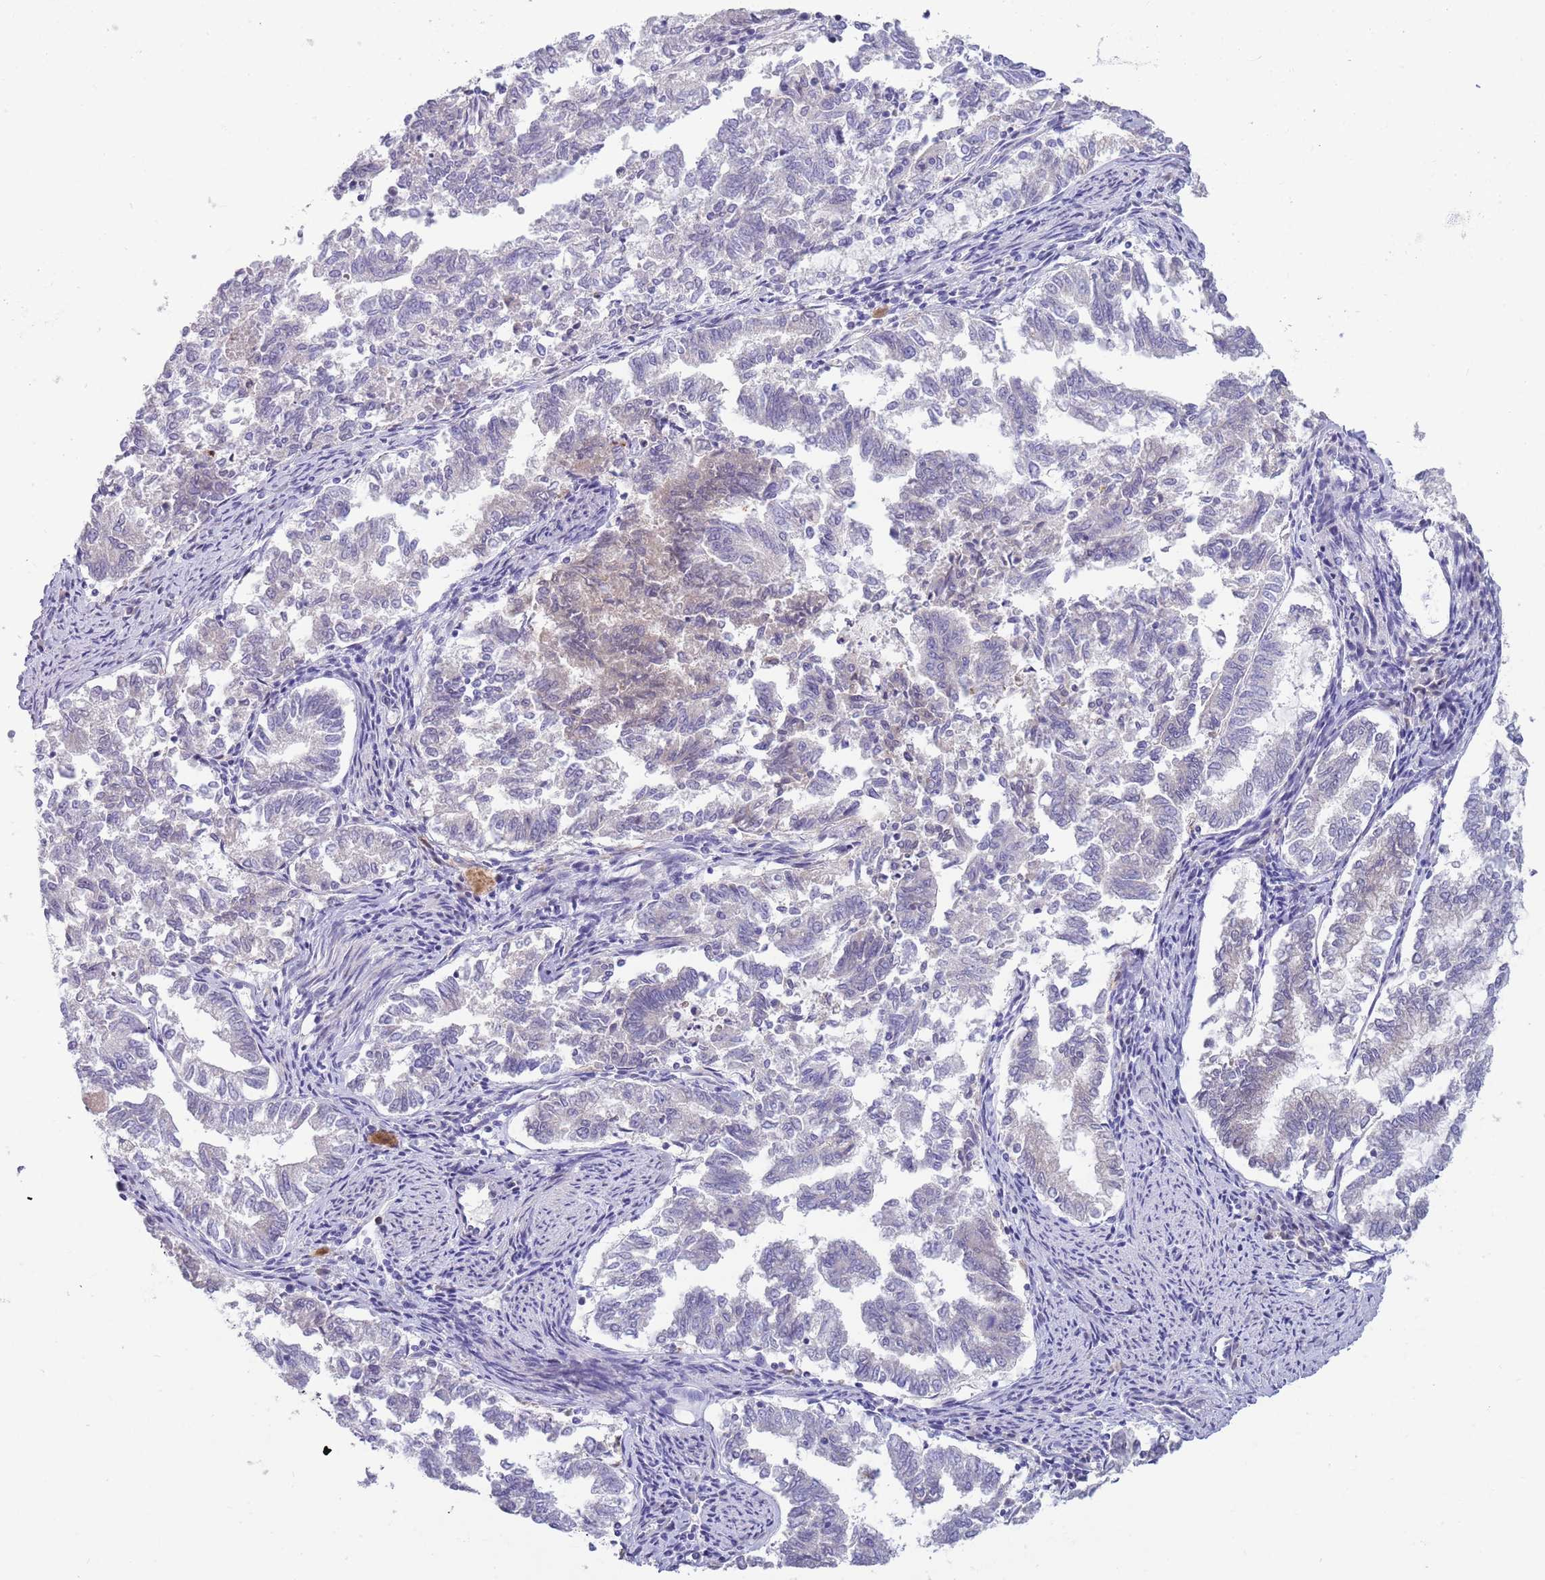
{"staining": {"intensity": "negative", "quantity": "none", "location": "none"}, "tissue": "endometrial cancer", "cell_type": "Tumor cells", "image_type": "cancer", "snomed": [{"axis": "morphology", "description": "Adenocarcinoma, NOS"}, {"axis": "topography", "description": "Endometrium"}], "caption": "The image demonstrates no significant positivity in tumor cells of endometrial cancer (adenocarcinoma). (DAB (3,3'-diaminobenzidine) immunohistochemistry (IHC), high magnification).", "gene": "DDHD1", "patient": {"sex": "female", "age": 79}}